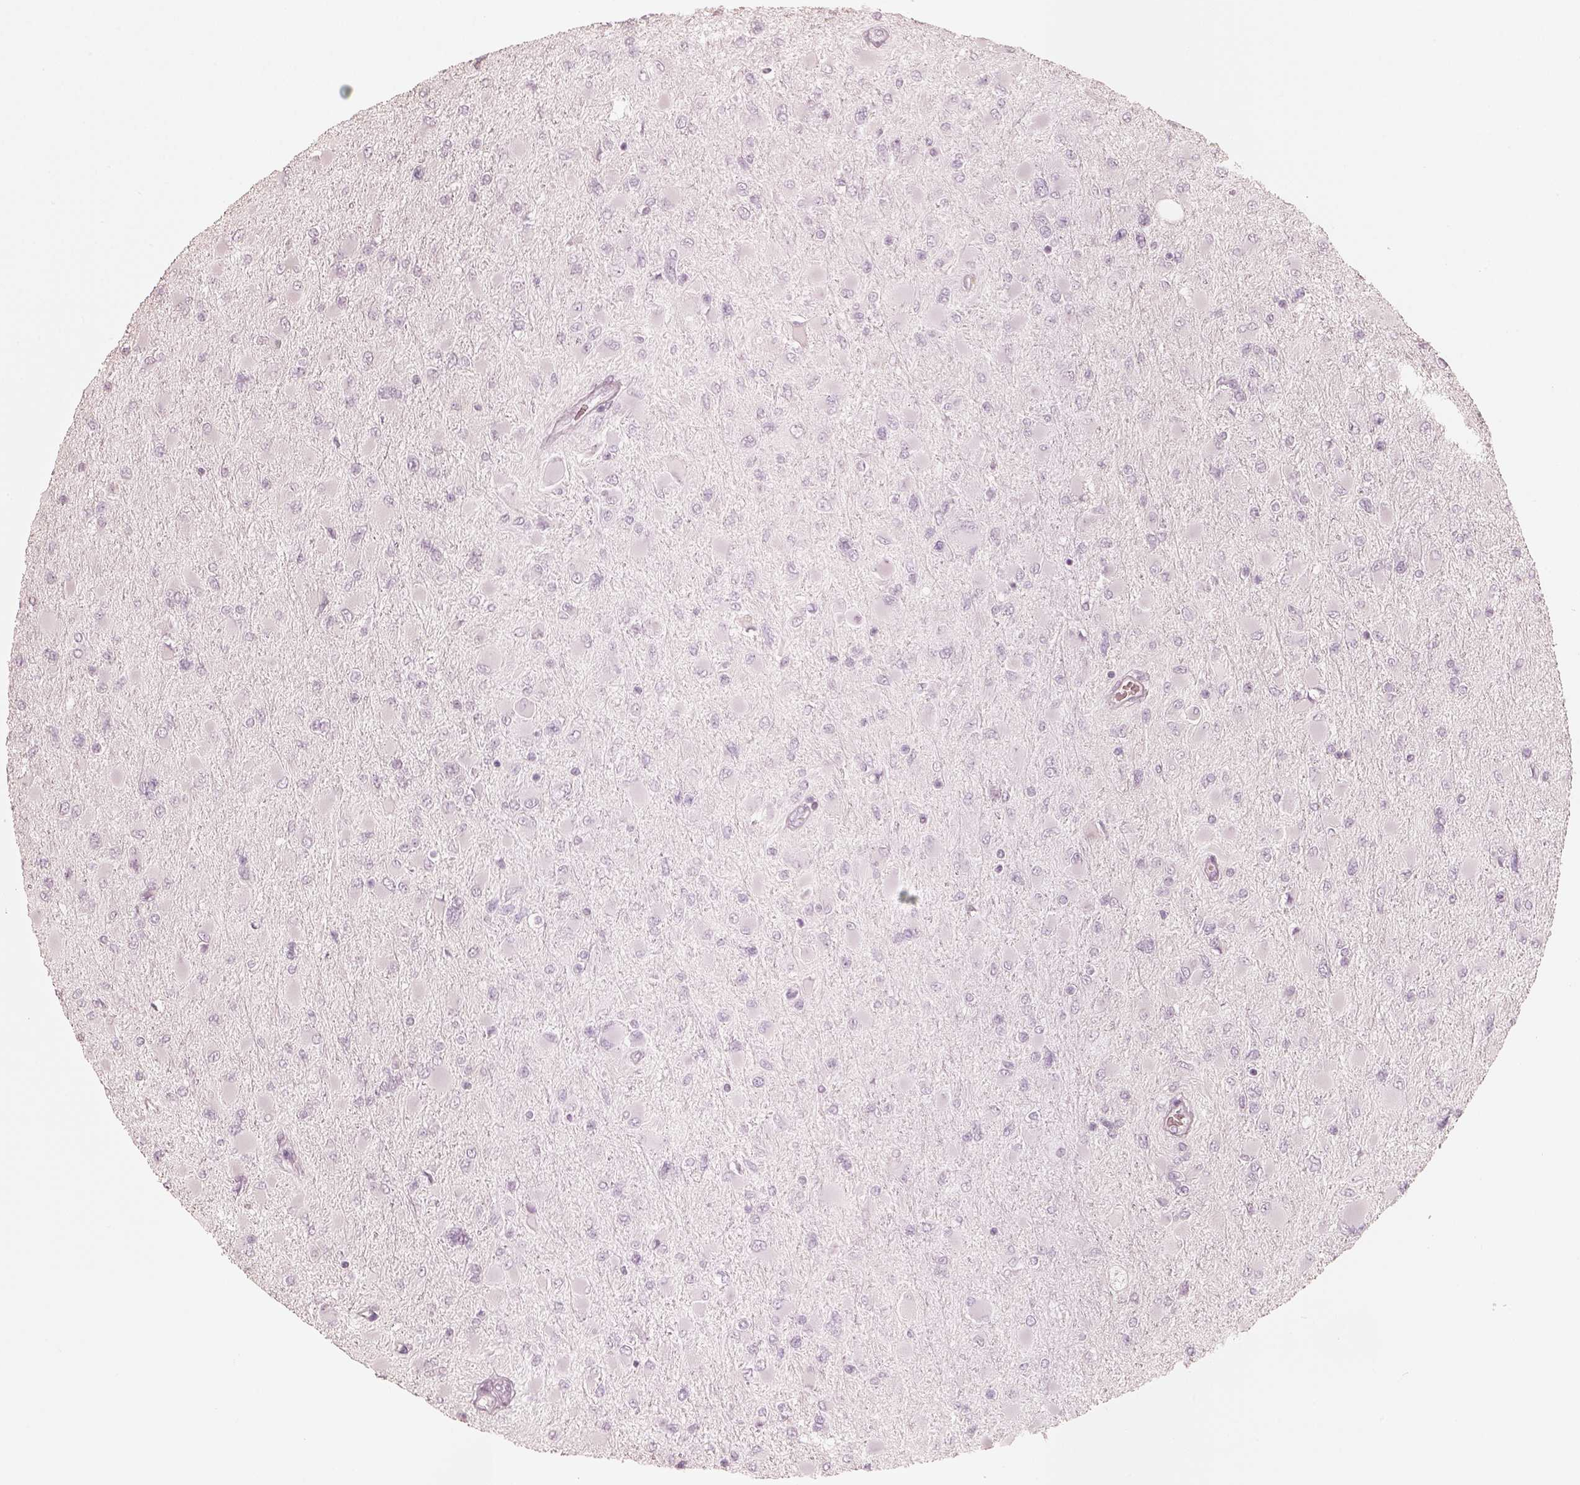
{"staining": {"intensity": "negative", "quantity": "none", "location": "none"}, "tissue": "glioma", "cell_type": "Tumor cells", "image_type": "cancer", "snomed": [{"axis": "morphology", "description": "Glioma, malignant, High grade"}, {"axis": "topography", "description": "Cerebral cortex"}], "caption": "This is a histopathology image of immunohistochemistry staining of malignant glioma (high-grade), which shows no staining in tumor cells. The staining is performed using DAB (3,3'-diaminobenzidine) brown chromogen with nuclei counter-stained in using hematoxylin.", "gene": "KRT72", "patient": {"sex": "female", "age": 36}}